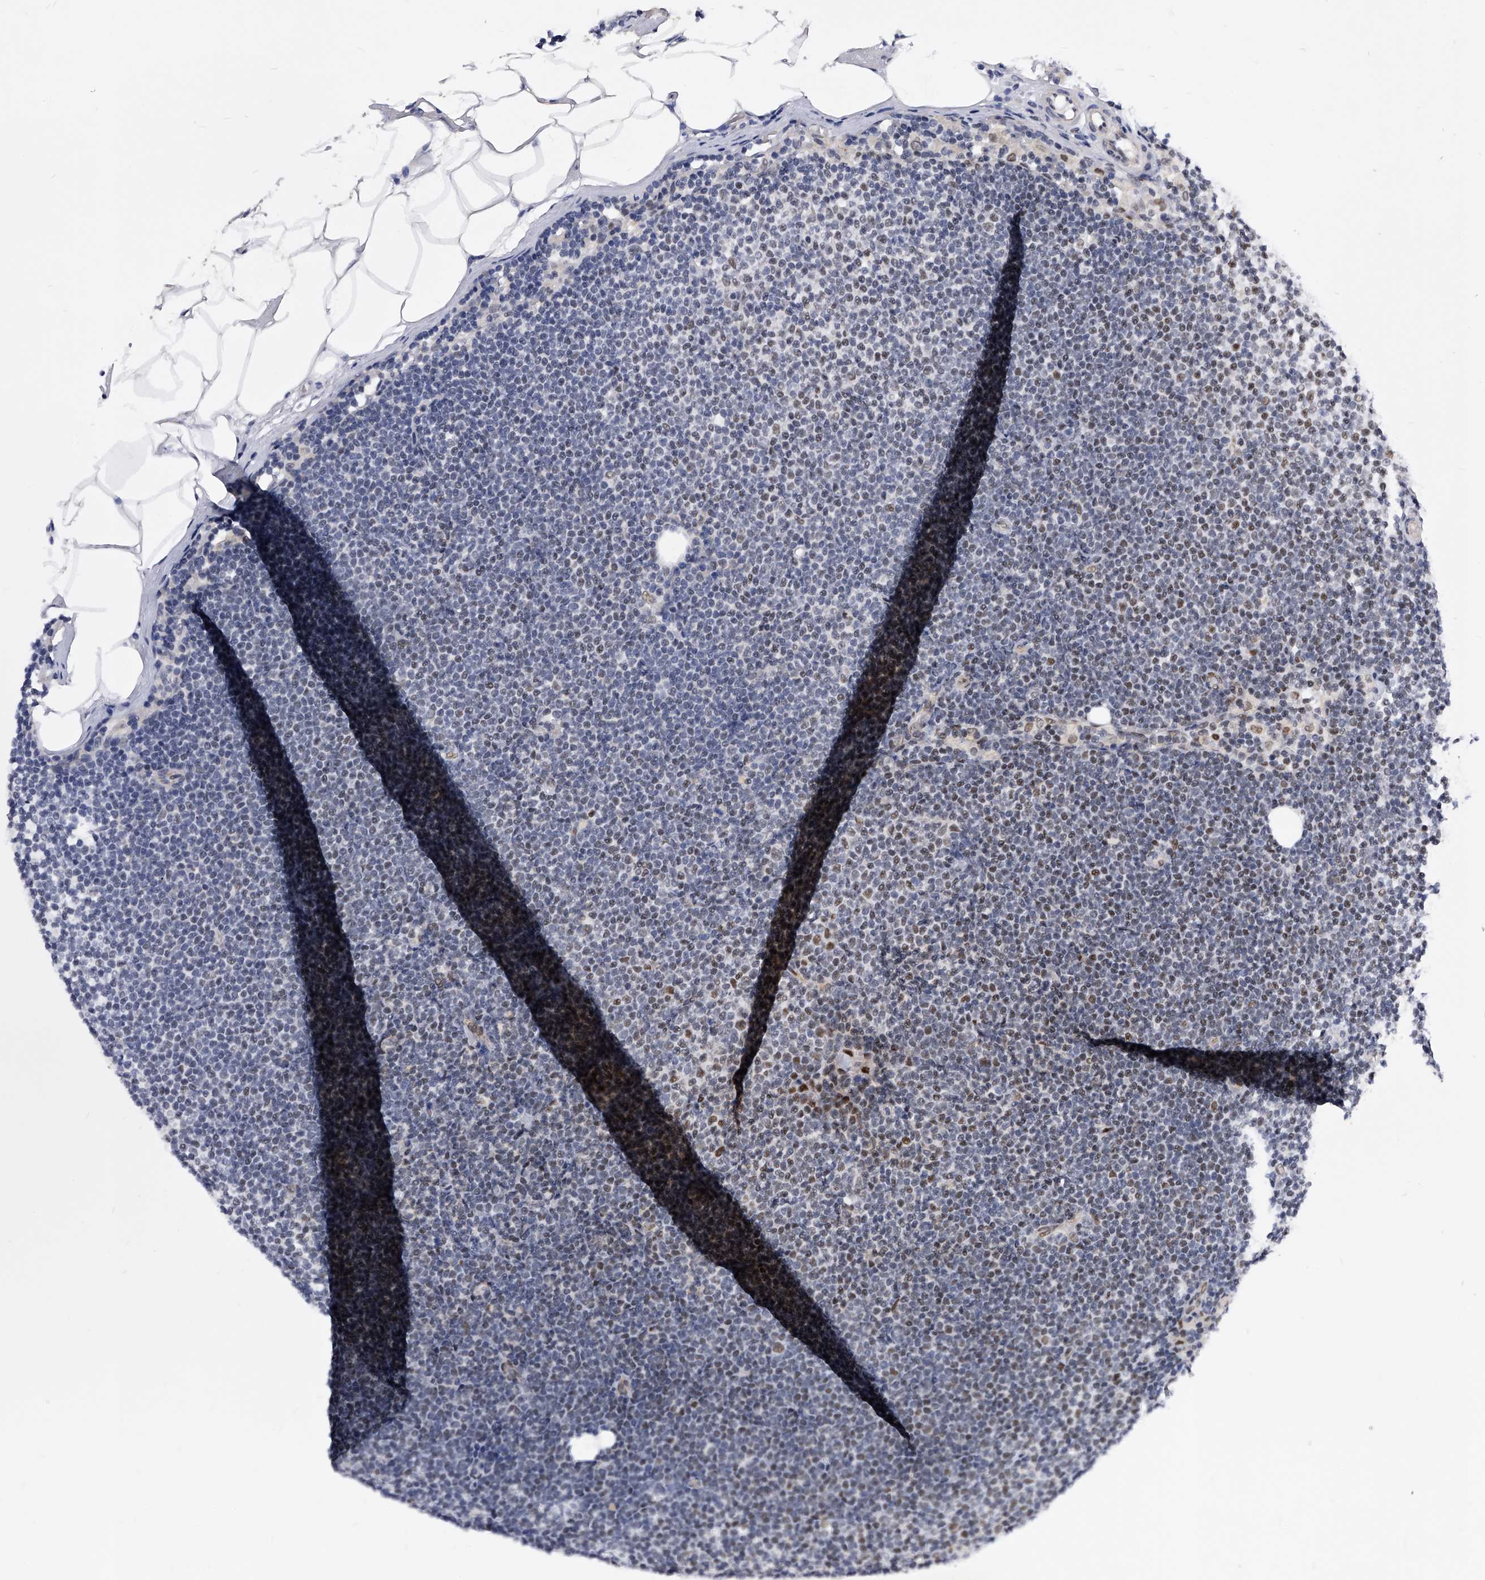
{"staining": {"intensity": "moderate", "quantity": "25%-75%", "location": "nuclear"}, "tissue": "lymphoma", "cell_type": "Tumor cells", "image_type": "cancer", "snomed": [{"axis": "morphology", "description": "Malignant lymphoma, non-Hodgkin's type, Low grade"}, {"axis": "topography", "description": "Lymph node"}], "caption": "Immunohistochemical staining of human lymphoma demonstrates medium levels of moderate nuclear protein expression in approximately 25%-75% of tumor cells.", "gene": "TESK2", "patient": {"sex": "female", "age": 53}}